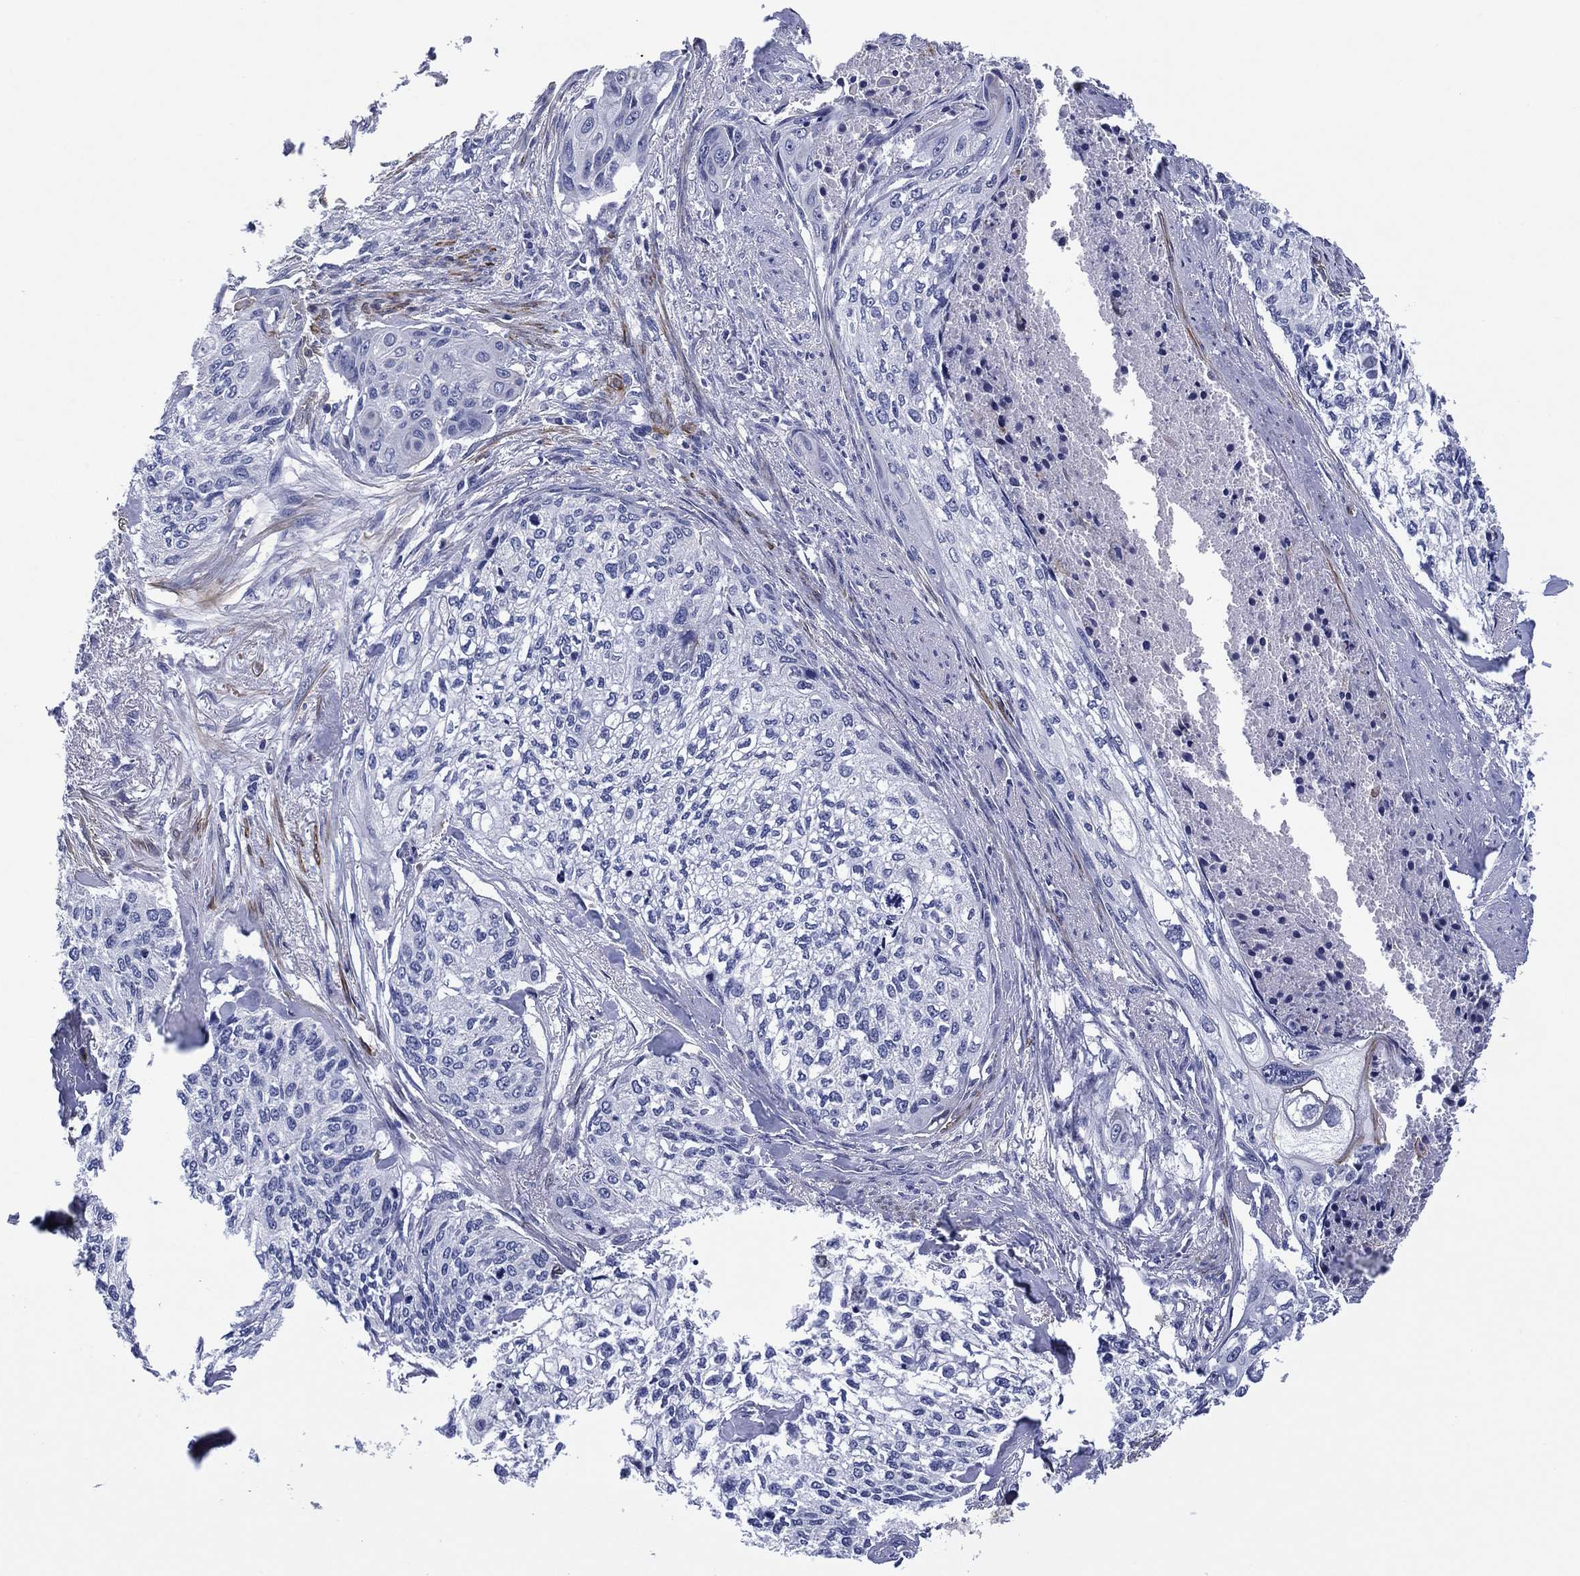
{"staining": {"intensity": "negative", "quantity": "none", "location": "none"}, "tissue": "cervical cancer", "cell_type": "Tumor cells", "image_type": "cancer", "snomed": [{"axis": "morphology", "description": "Squamous cell carcinoma, NOS"}, {"axis": "topography", "description": "Cervix"}], "caption": "An image of cervical cancer (squamous cell carcinoma) stained for a protein displays no brown staining in tumor cells.", "gene": "CLIP3", "patient": {"sex": "female", "age": 58}}